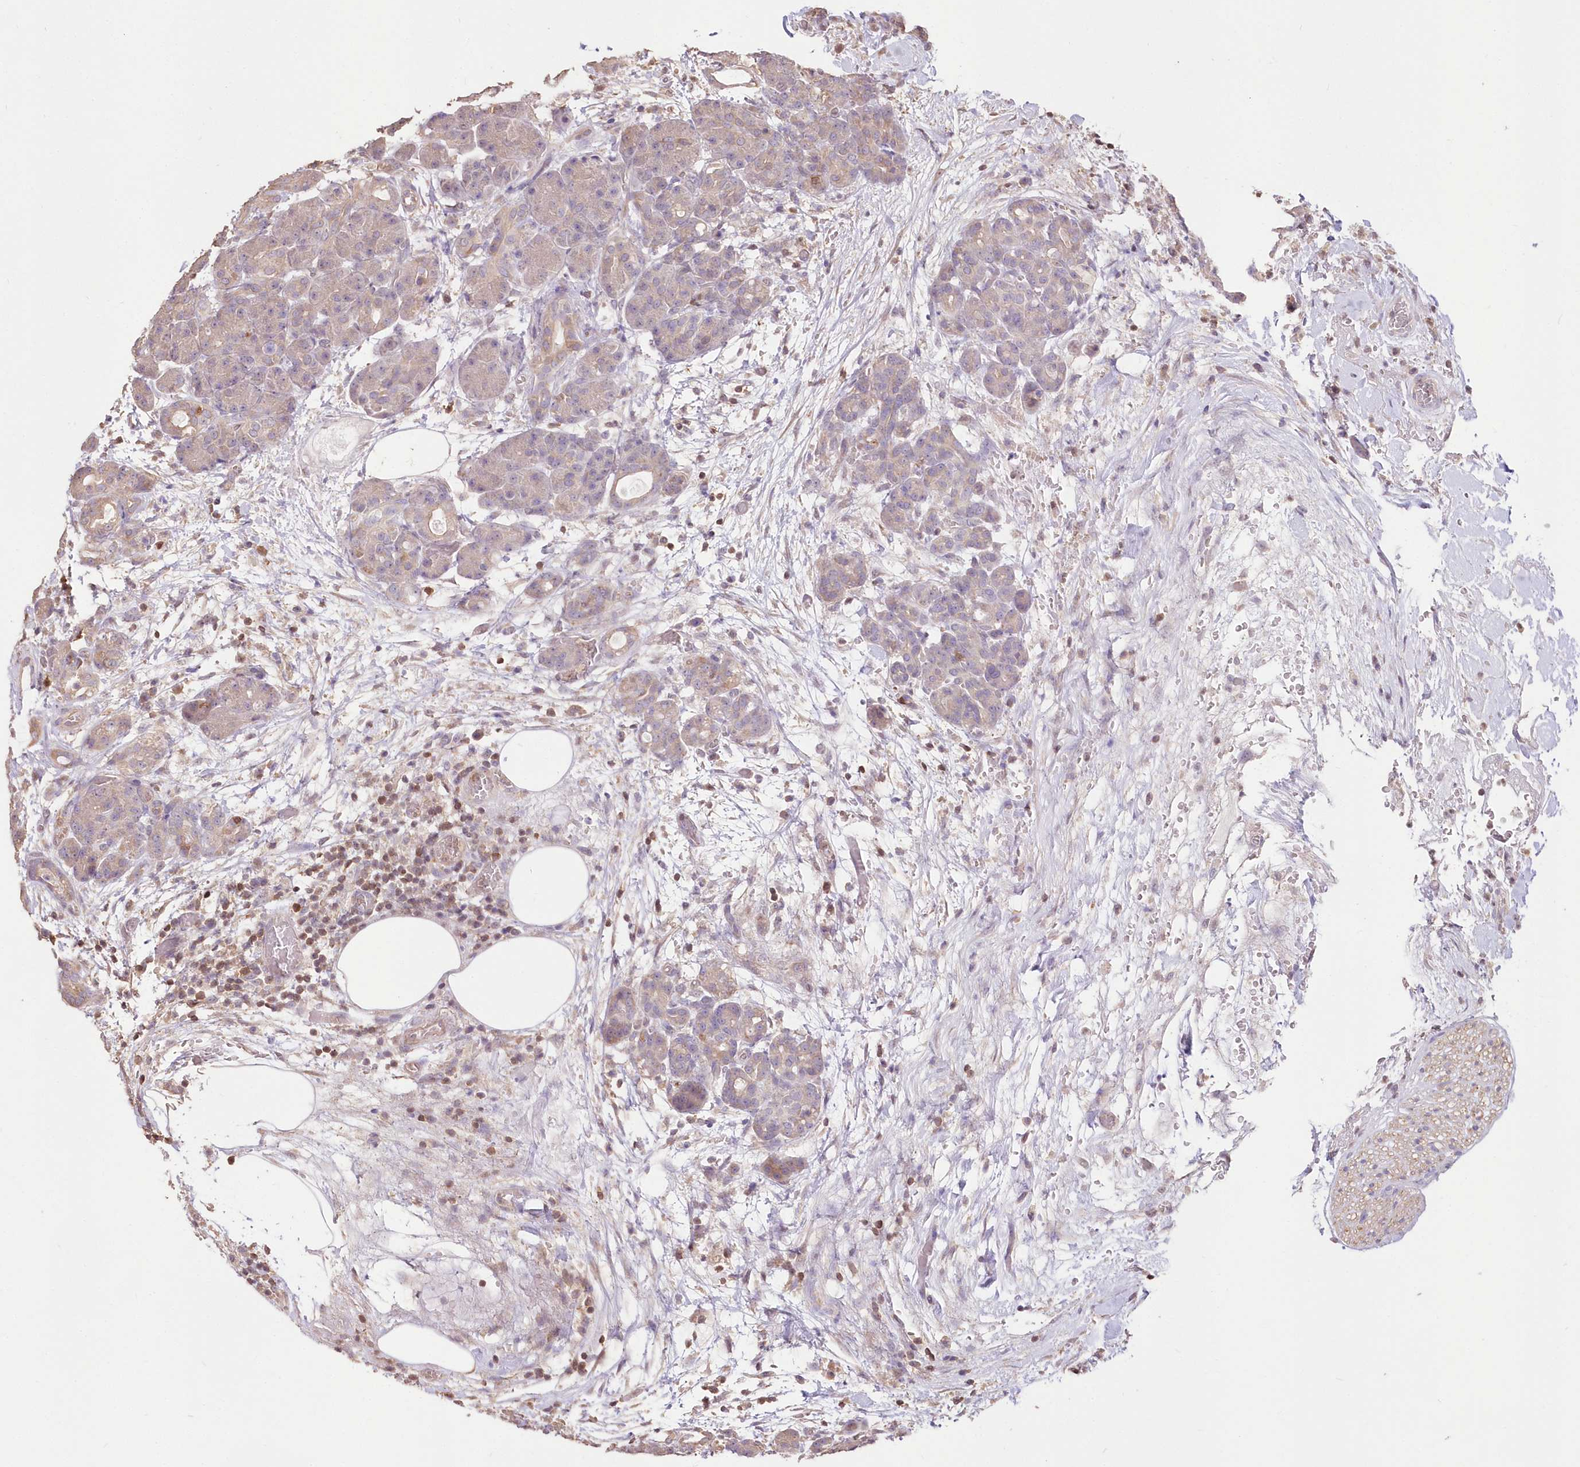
{"staining": {"intensity": "weak", "quantity": "<25%", "location": "cytoplasmic/membranous"}, "tissue": "pancreas", "cell_type": "Exocrine glandular cells", "image_type": "normal", "snomed": [{"axis": "morphology", "description": "Normal tissue, NOS"}, {"axis": "topography", "description": "Pancreas"}], "caption": "Exocrine glandular cells show no significant protein positivity in benign pancreas. (DAB IHC with hematoxylin counter stain).", "gene": "STK17B", "patient": {"sex": "male", "age": 63}}